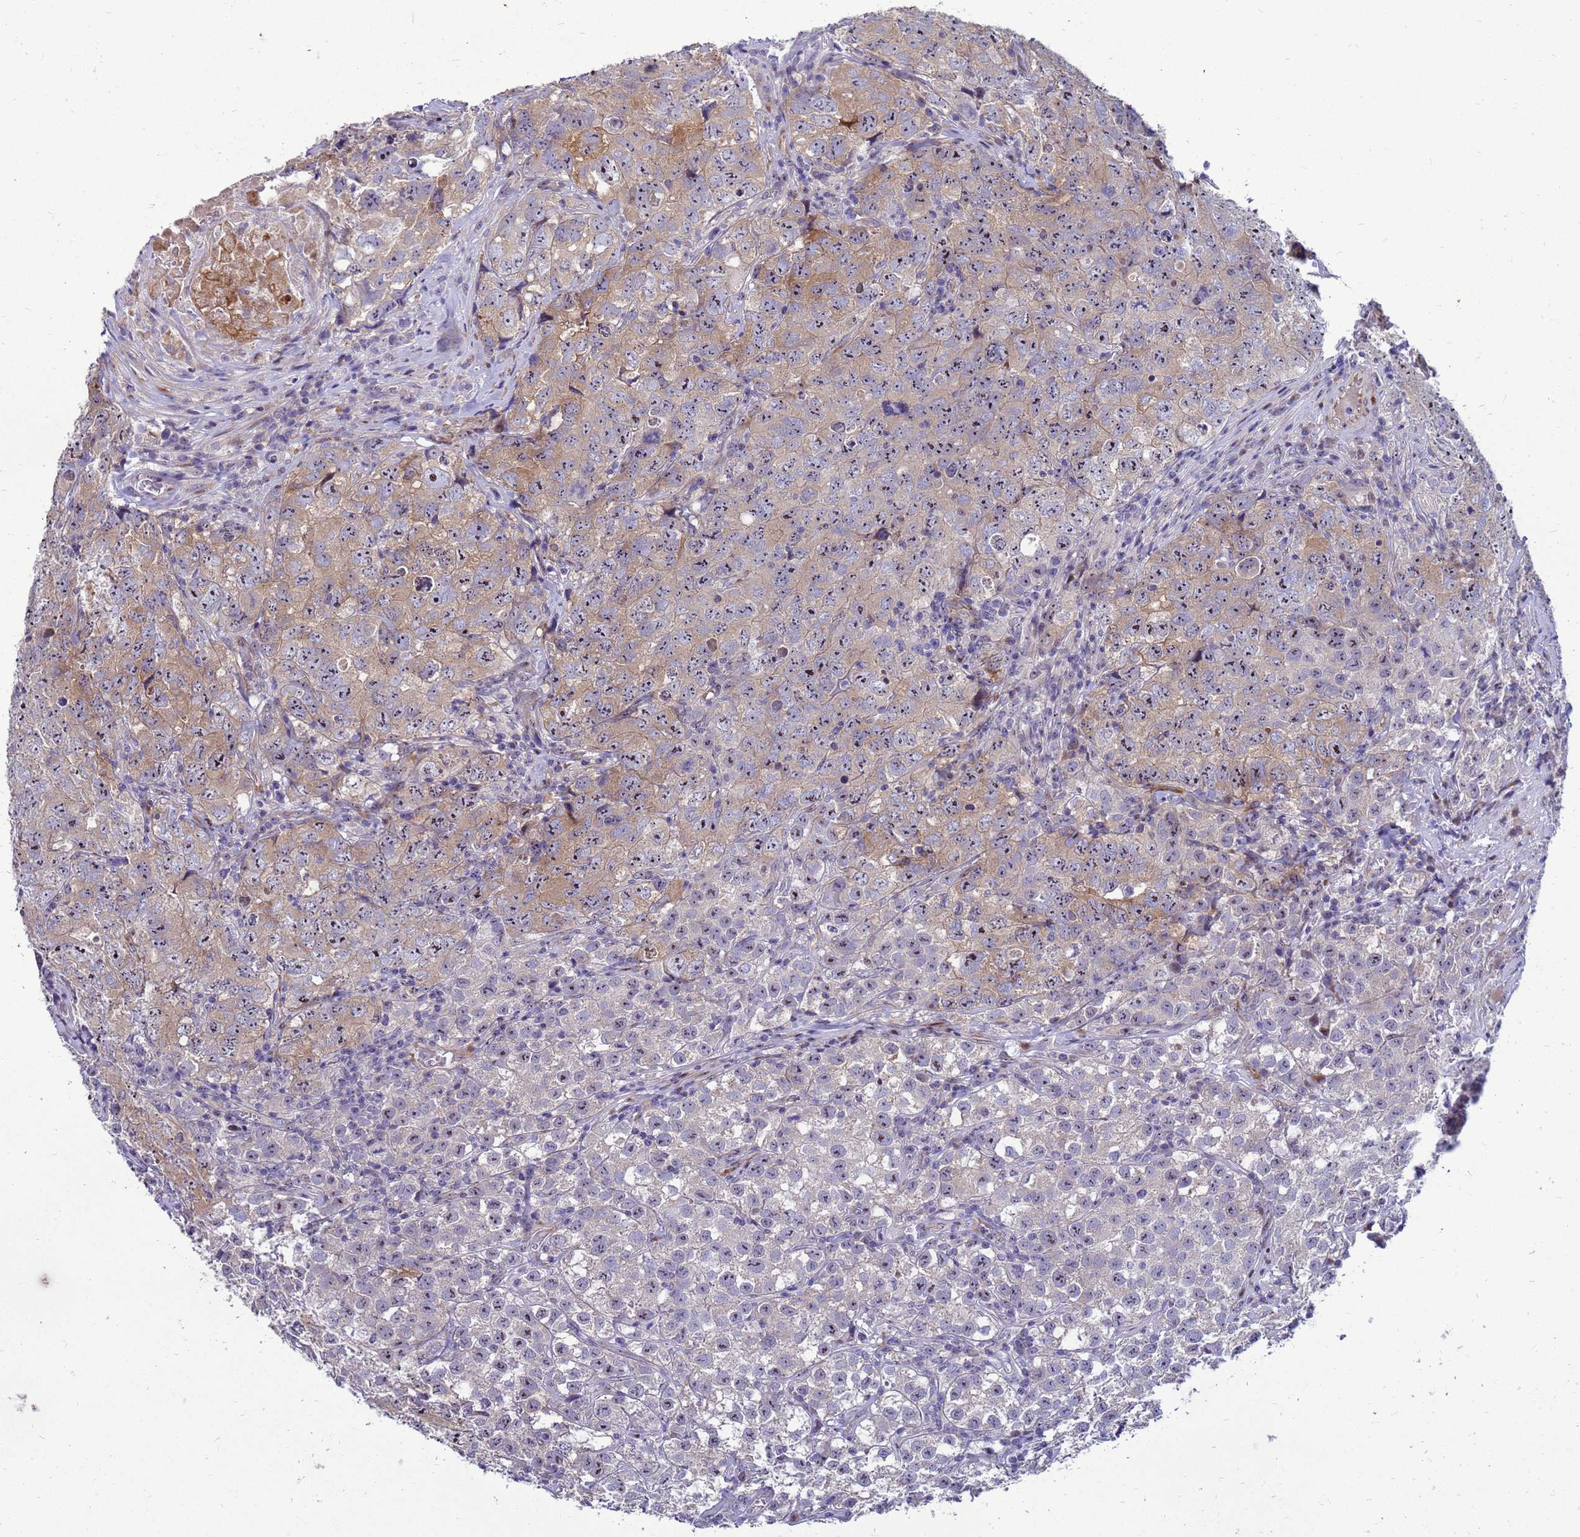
{"staining": {"intensity": "weak", "quantity": "25%-75%", "location": "cytoplasmic/membranous"}, "tissue": "testis cancer", "cell_type": "Tumor cells", "image_type": "cancer", "snomed": [{"axis": "morphology", "description": "Seminoma, NOS"}, {"axis": "morphology", "description": "Carcinoma, Embryonal, NOS"}, {"axis": "topography", "description": "Testis"}], "caption": "Immunohistochemical staining of embryonal carcinoma (testis) reveals low levels of weak cytoplasmic/membranous staining in approximately 25%-75% of tumor cells.", "gene": "RSPO1", "patient": {"sex": "male", "age": 43}}